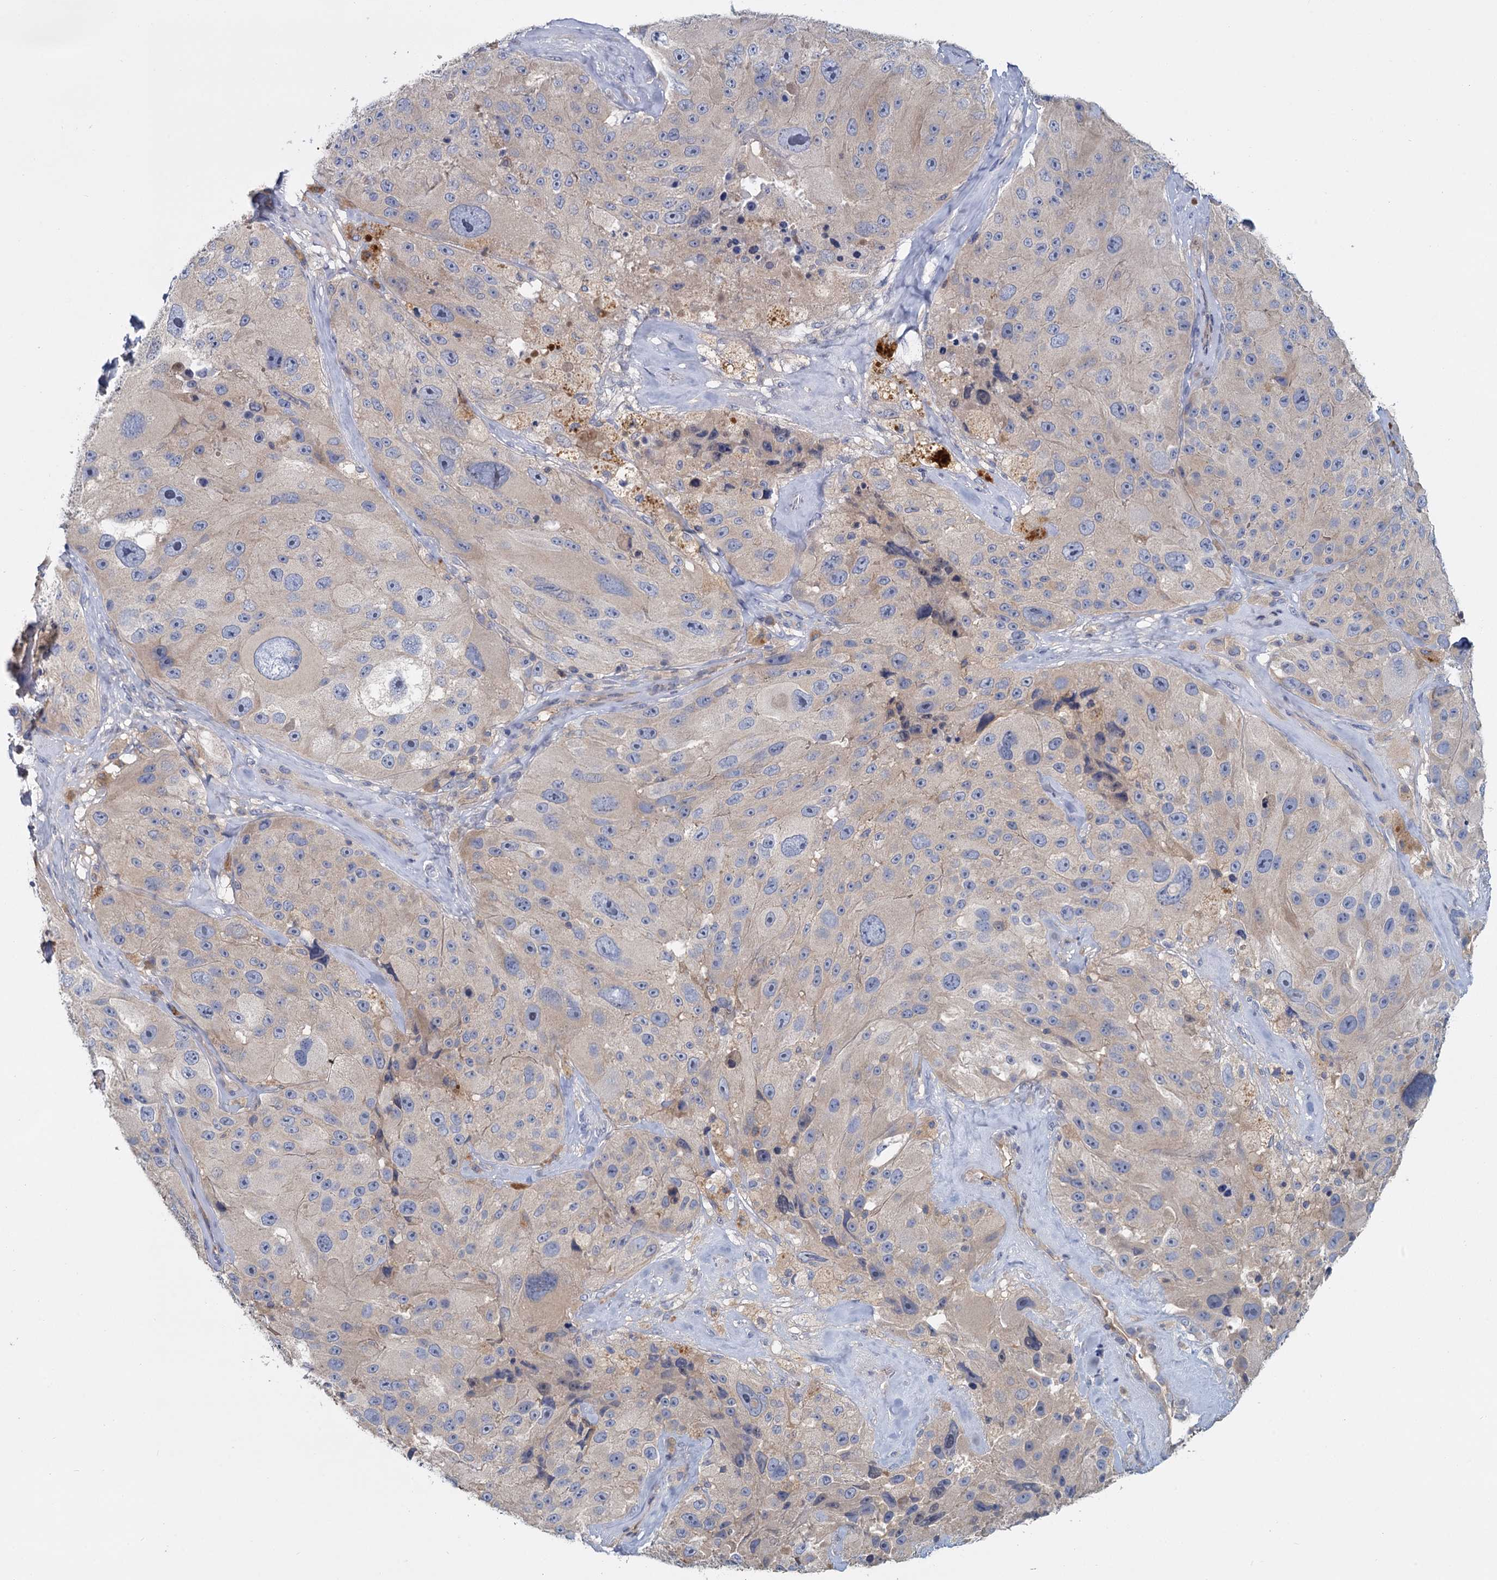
{"staining": {"intensity": "negative", "quantity": "none", "location": "none"}, "tissue": "melanoma", "cell_type": "Tumor cells", "image_type": "cancer", "snomed": [{"axis": "morphology", "description": "Malignant melanoma, Metastatic site"}, {"axis": "topography", "description": "Lymph node"}], "caption": "Malignant melanoma (metastatic site) was stained to show a protein in brown. There is no significant positivity in tumor cells.", "gene": "ACSM3", "patient": {"sex": "male", "age": 62}}